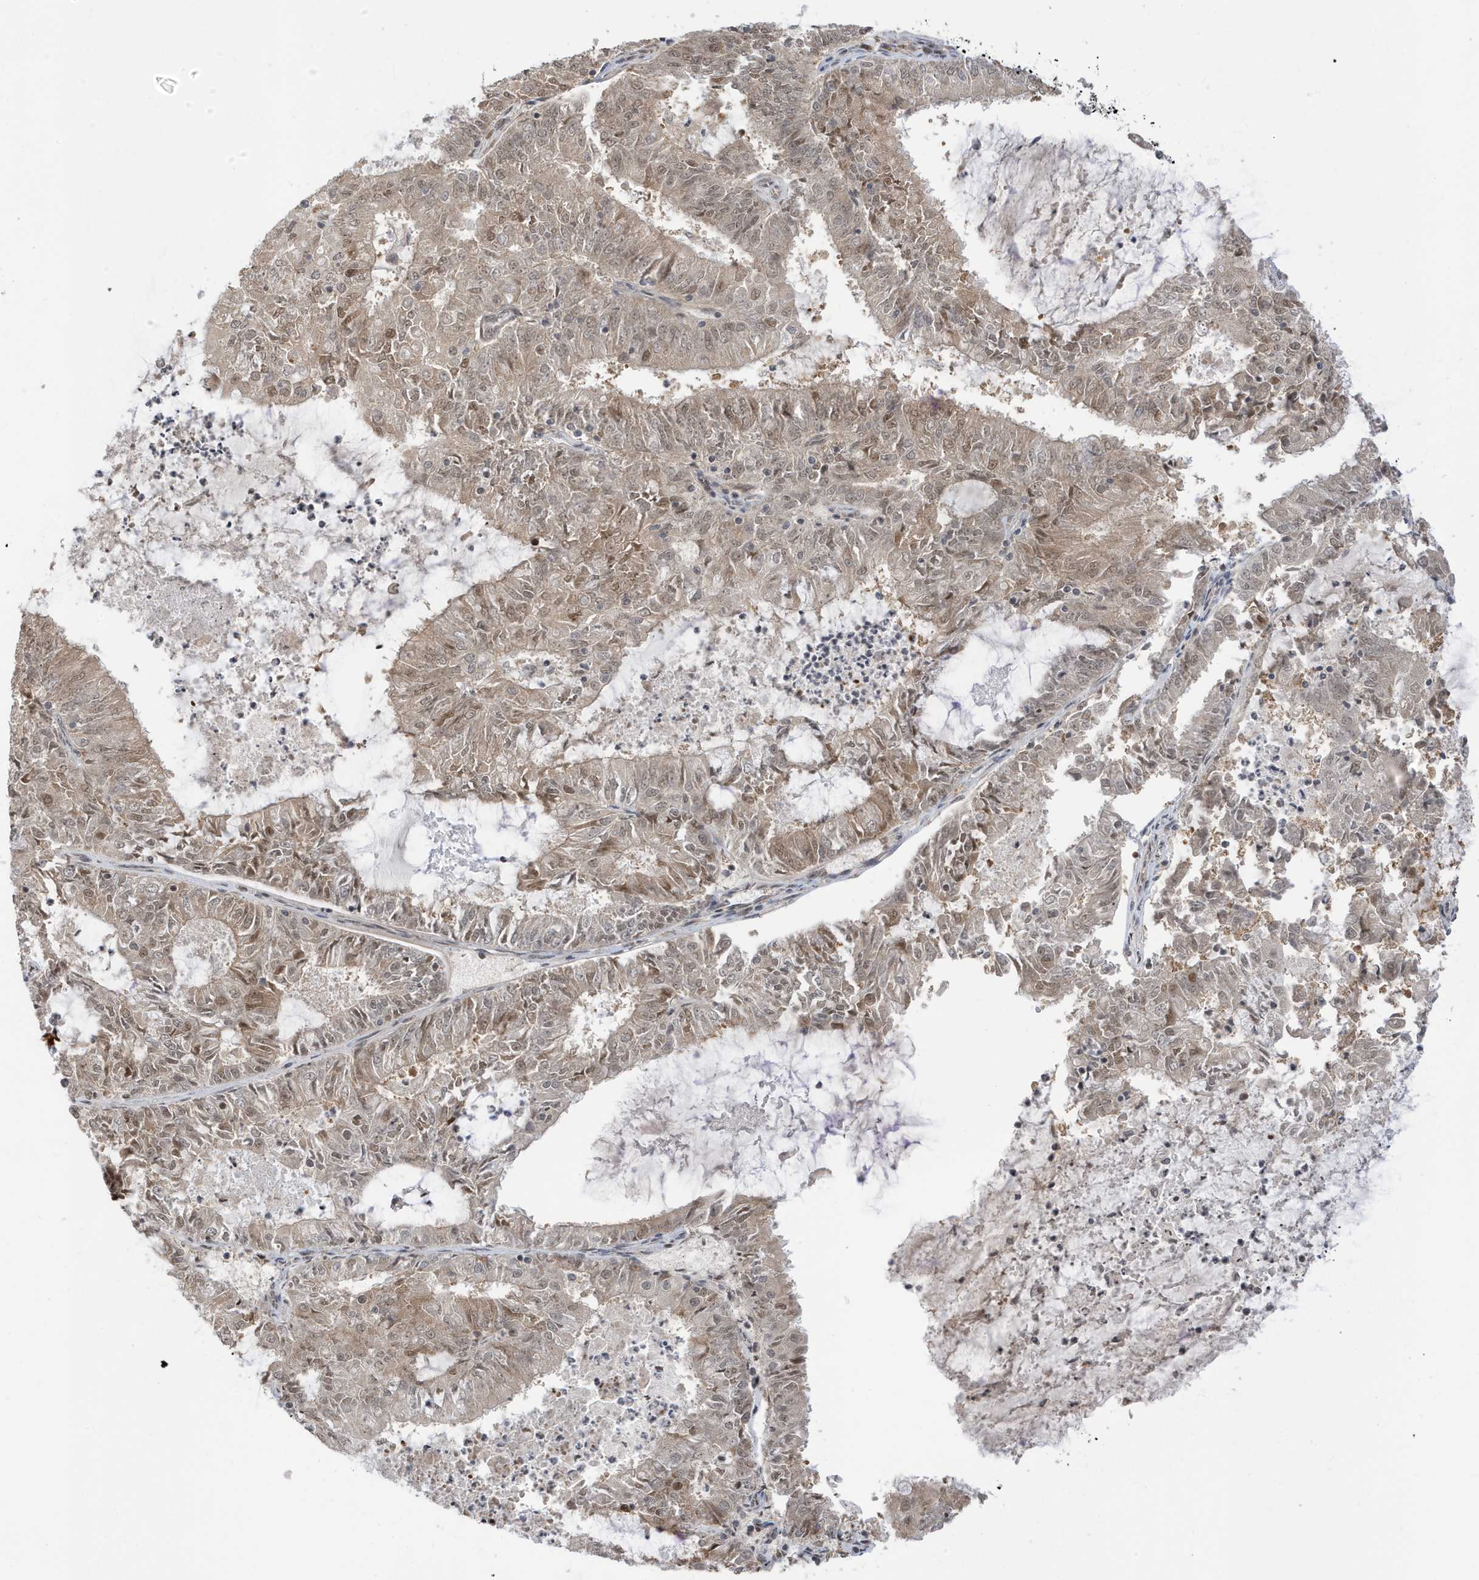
{"staining": {"intensity": "weak", "quantity": ">75%", "location": "cytoplasmic/membranous,nuclear"}, "tissue": "endometrial cancer", "cell_type": "Tumor cells", "image_type": "cancer", "snomed": [{"axis": "morphology", "description": "Adenocarcinoma, NOS"}, {"axis": "topography", "description": "Endometrium"}], "caption": "Endometrial cancer (adenocarcinoma) stained for a protein shows weak cytoplasmic/membranous and nuclear positivity in tumor cells. (Stains: DAB in brown, nuclei in blue, Microscopy: brightfield microscopy at high magnification).", "gene": "TAB3", "patient": {"sex": "female", "age": 57}}